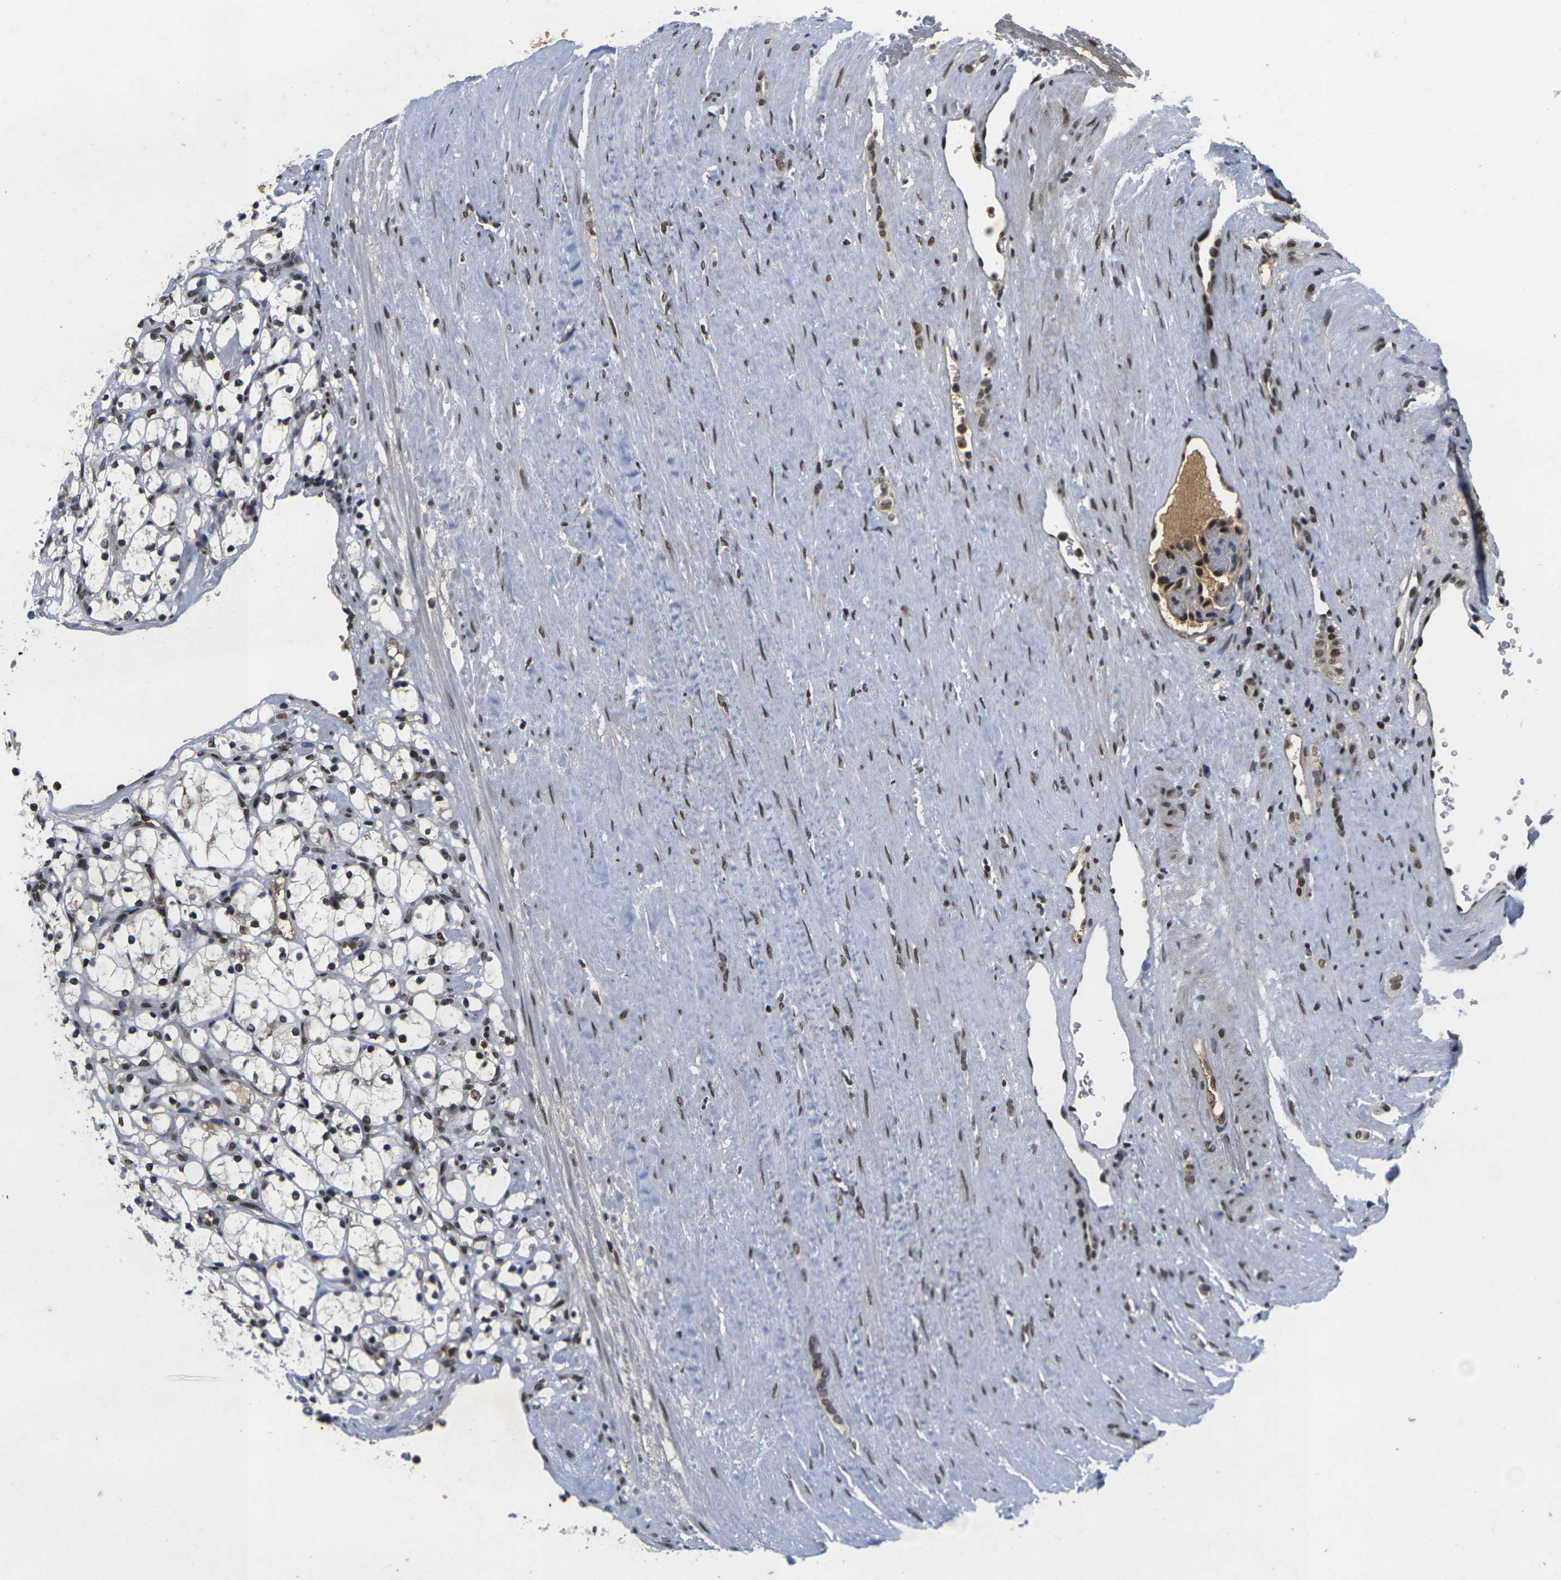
{"staining": {"intensity": "strong", "quantity": ">75%", "location": "nuclear"}, "tissue": "renal cancer", "cell_type": "Tumor cells", "image_type": "cancer", "snomed": [{"axis": "morphology", "description": "Adenocarcinoma, NOS"}, {"axis": "topography", "description": "Kidney"}], "caption": "This is an image of IHC staining of renal cancer, which shows strong staining in the nuclear of tumor cells.", "gene": "GTF2E1", "patient": {"sex": "female", "age": 69}}